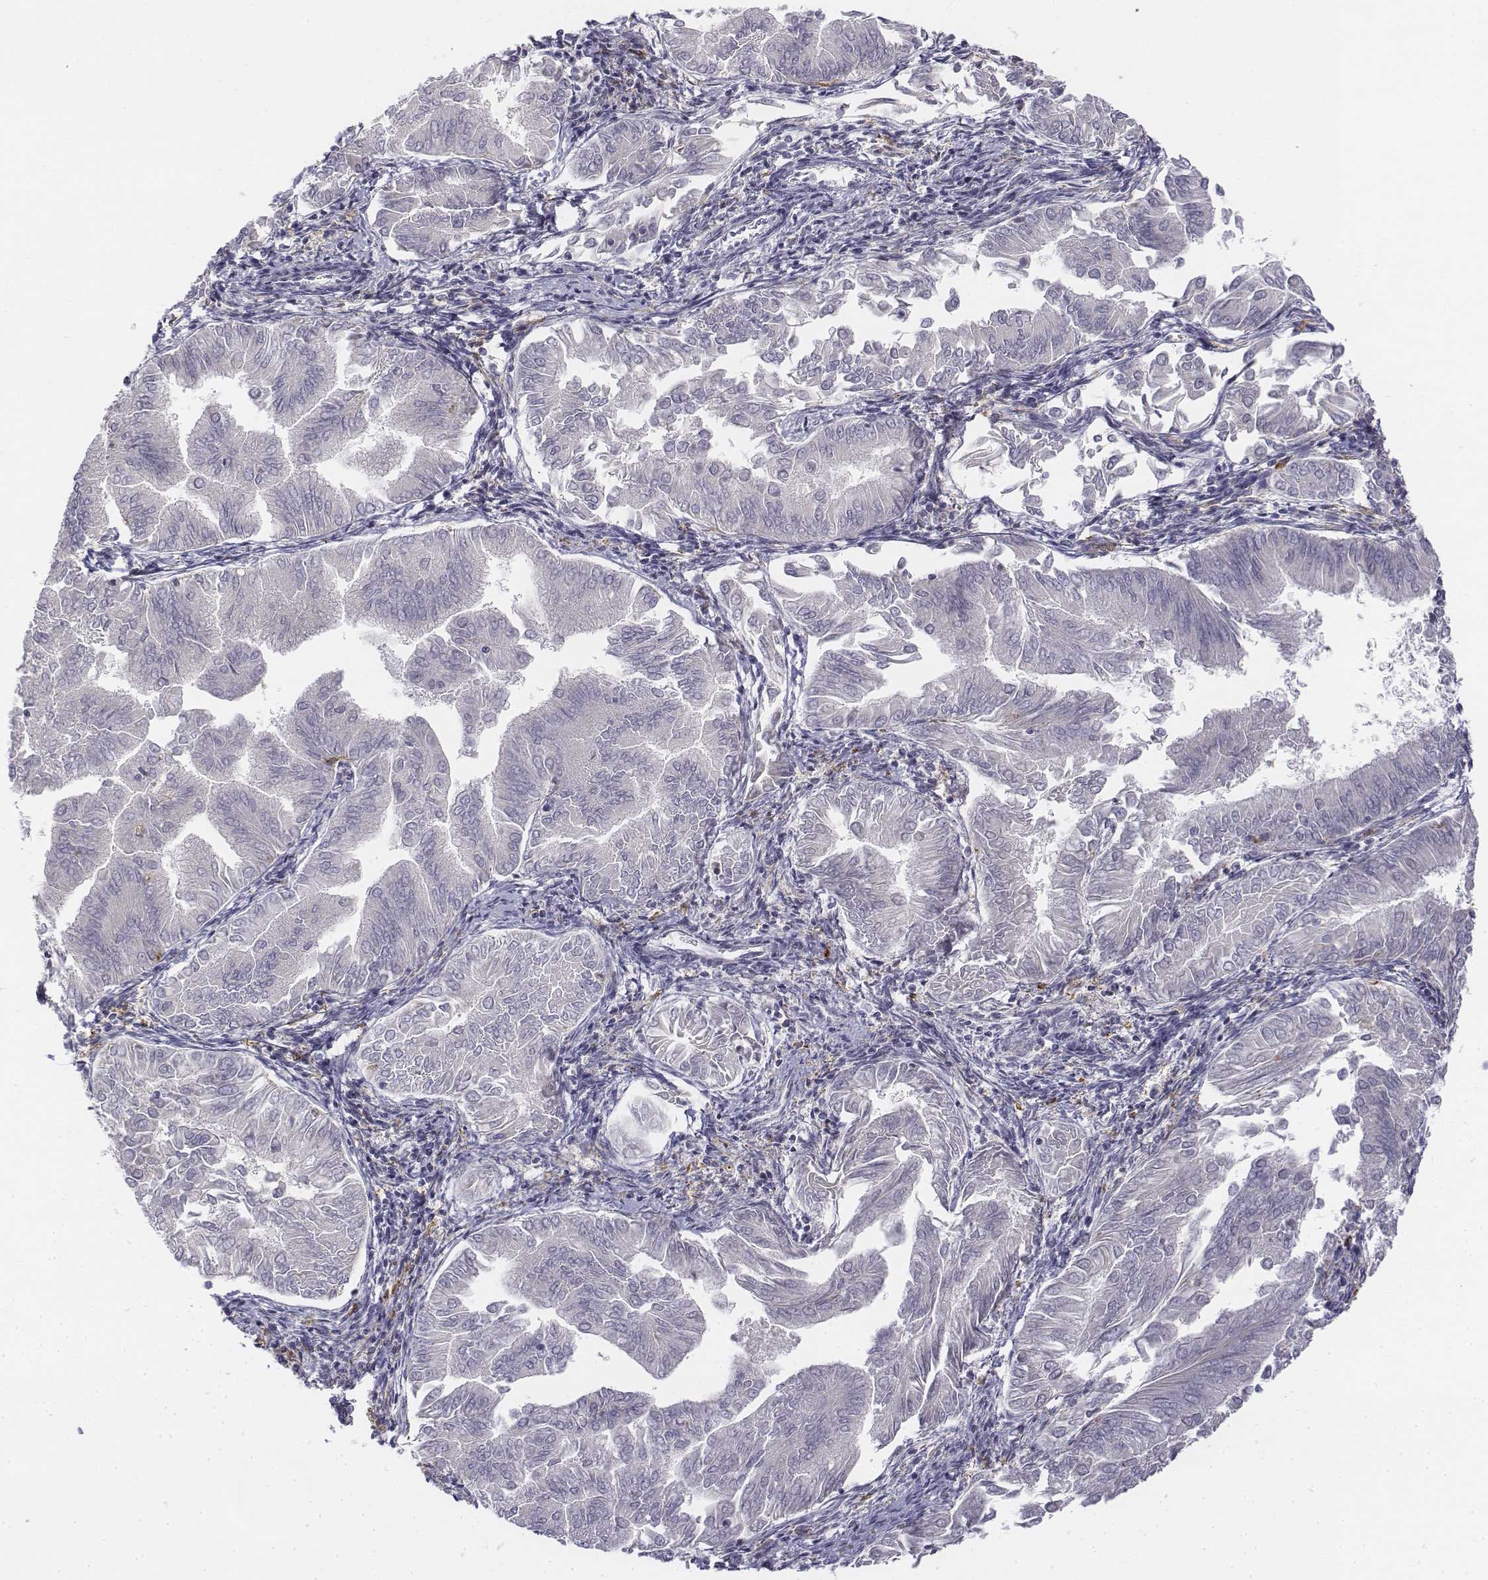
{"staining": {"intensity": "negative", "quantity": "none", "location": "none"}, "tissue": "endometrial cancer", "cell_type": "Tumor cells", "image_type": "cancer", "snomed": [{"axis": "morphology", "description": "Adenocarcinoma, NOS"}, {"axis": "topography", "description": "Endometrium"}], "caption": "The immunohistochemistry histopathology image has no significant expression in tumor cells of adenocarcinoma (endometrial) tissue.", "gene": "CD14", "patient": {"sex": "female", "age": 53}}